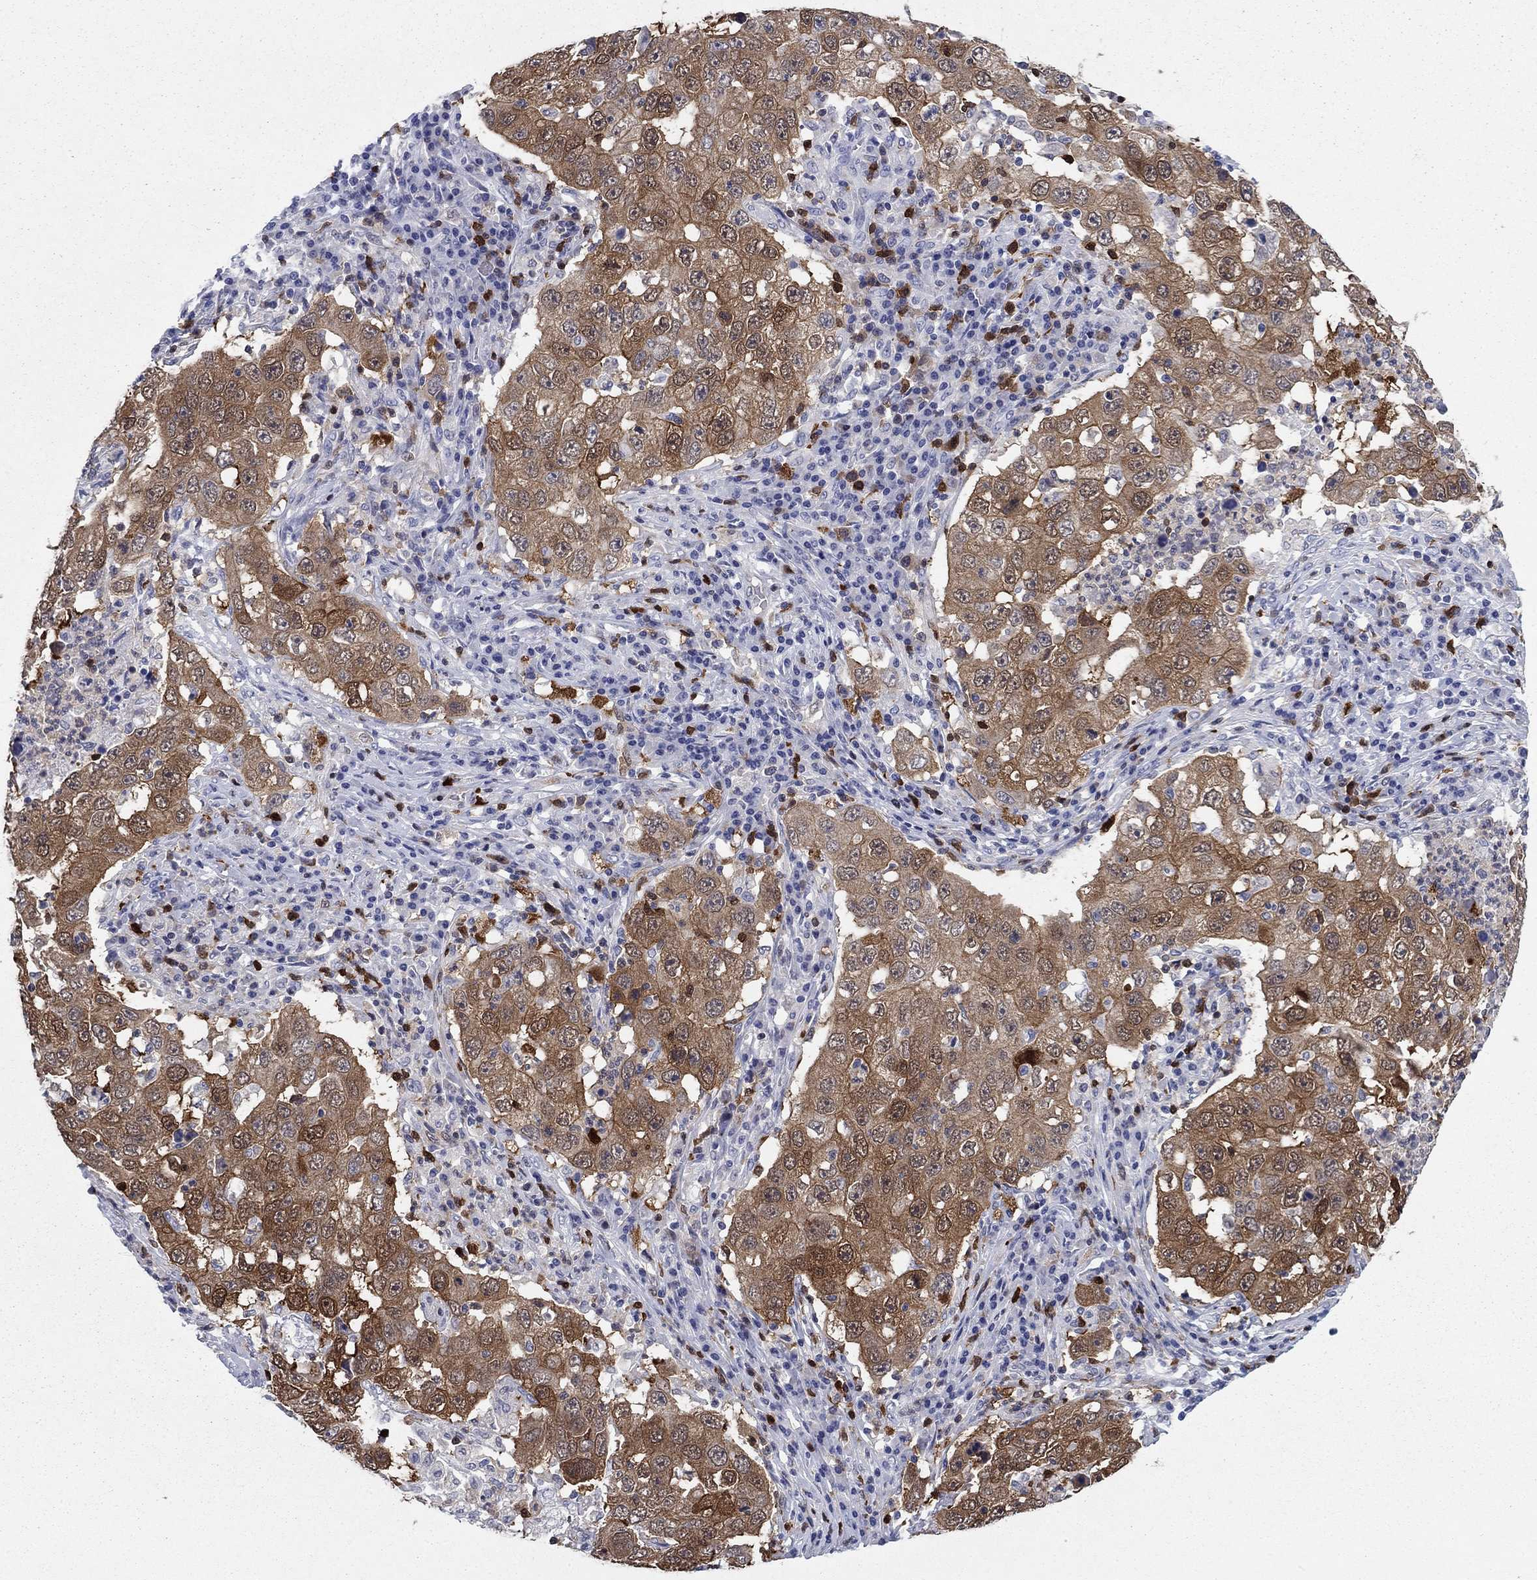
{"staining": {"intensity": "strong", "quantity": ">75%", "location": "cytoplasmic/membranous"}, "tissue": "lung cancer", "cell_type": "Tumor cells", "image_type": "cancer", "snomed": [{"axis": "morphology", "description": "Adenocarcinoma, NOS"}, {"axis": "topography", "description": "Lung"}], "caption": "Immunohistochemical staining of human adenocarcinoma (lung) displays strong cytoplasmic/membranous protein positivity in approximately >75% of tumor cells.", "gene": "STMN1", "patient": {"sex": "male", "age": 73}}